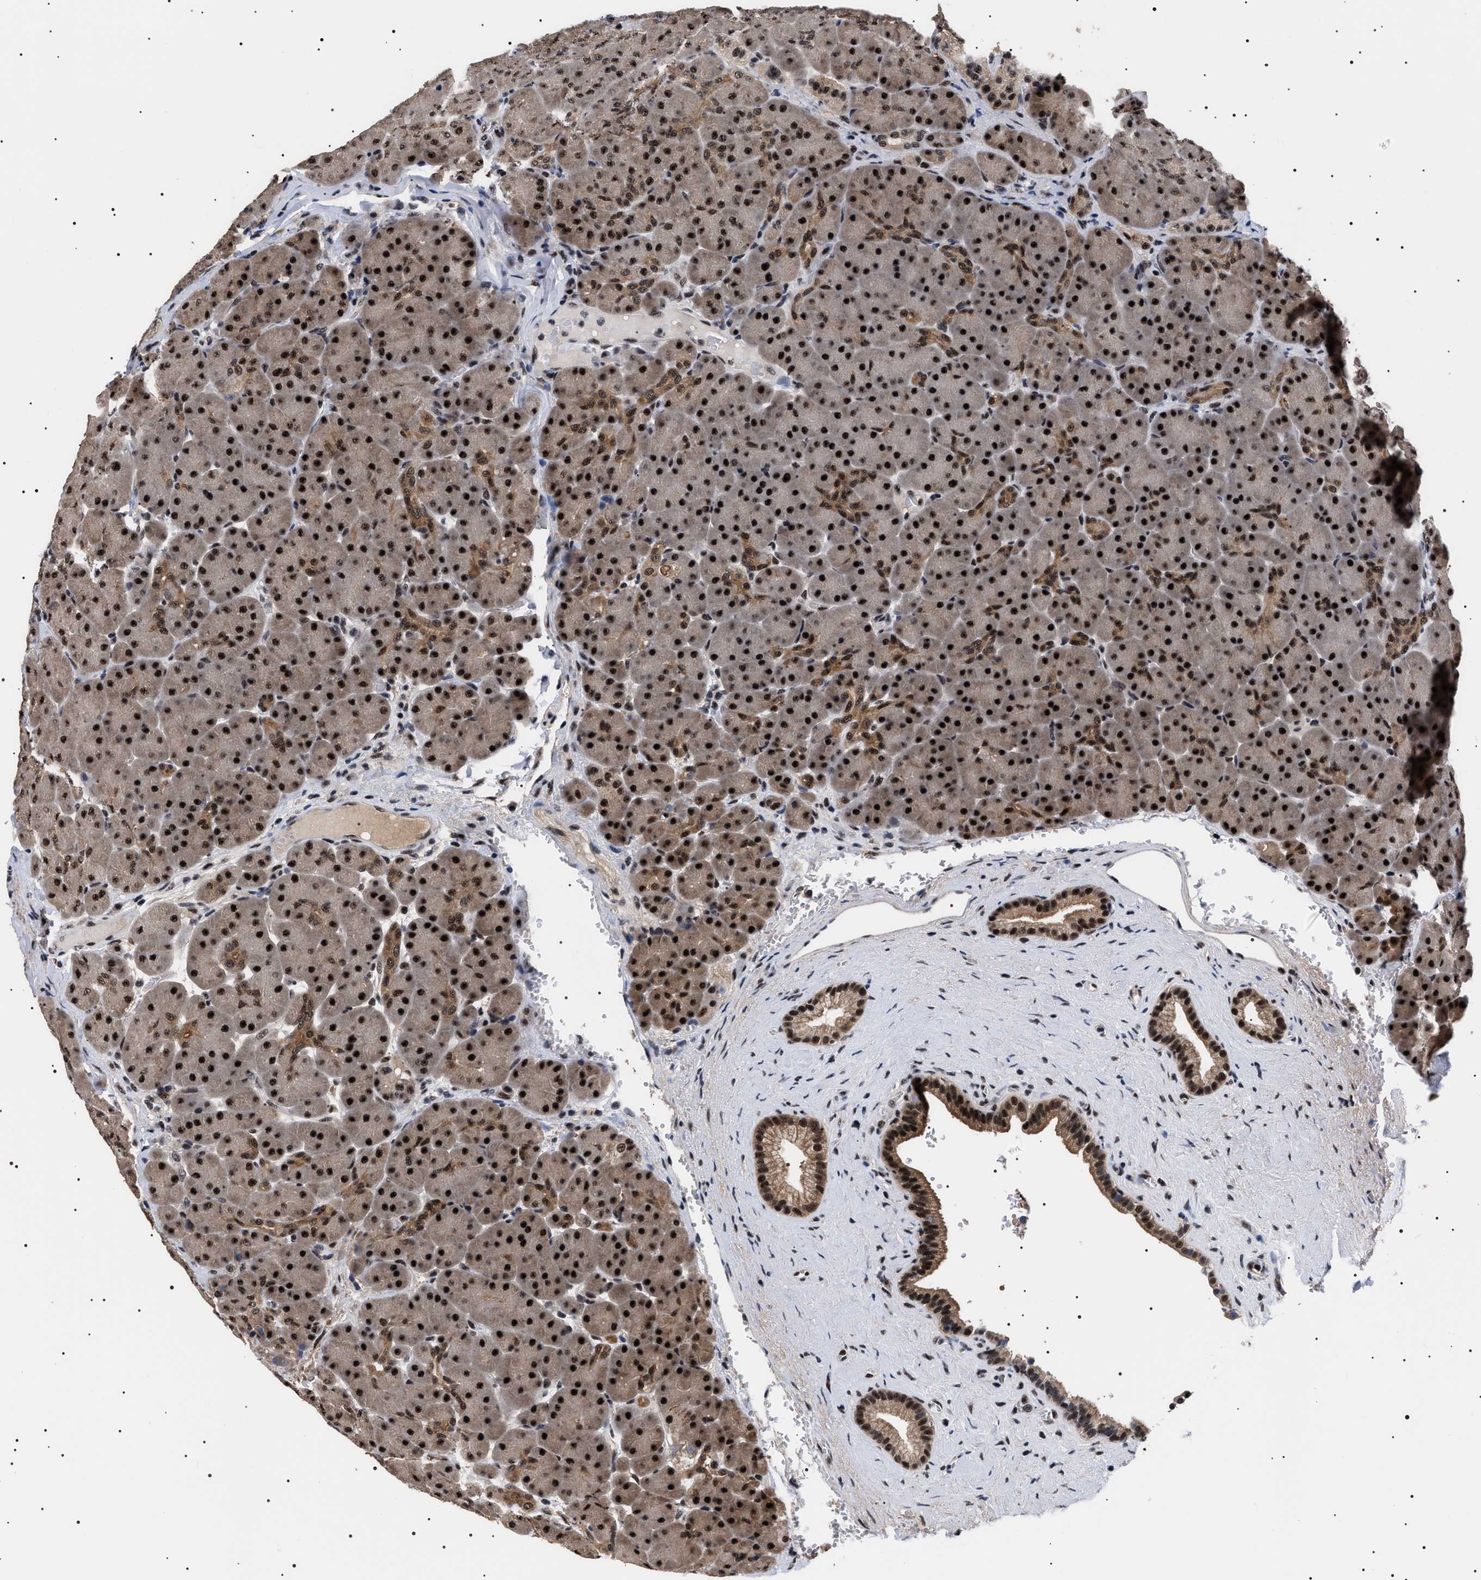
{"staining": {"intensity": "strong", "quantity": ">75%", "location": "cytoplasmic/membranous,nuclear"}, "tissue": "pancreas", "cell_type": "Exocrine glandular cells", "image_type": "normal", "snomed": [{"axis": "morphology", "description": "Normal tissue, NOS"}, {"axis": "topography", "description": "Pancreas"}], "caption": "Immunohistochemistry image of unremarkable pancreas stained for a protein (brown), which displays high levels of strong cytoplasmic/membranous,nuclear staining in approximately >75% of exocrine glandular cells.", "gene": "CAAP1", "patient": {"sex": "male", "age": 66}}